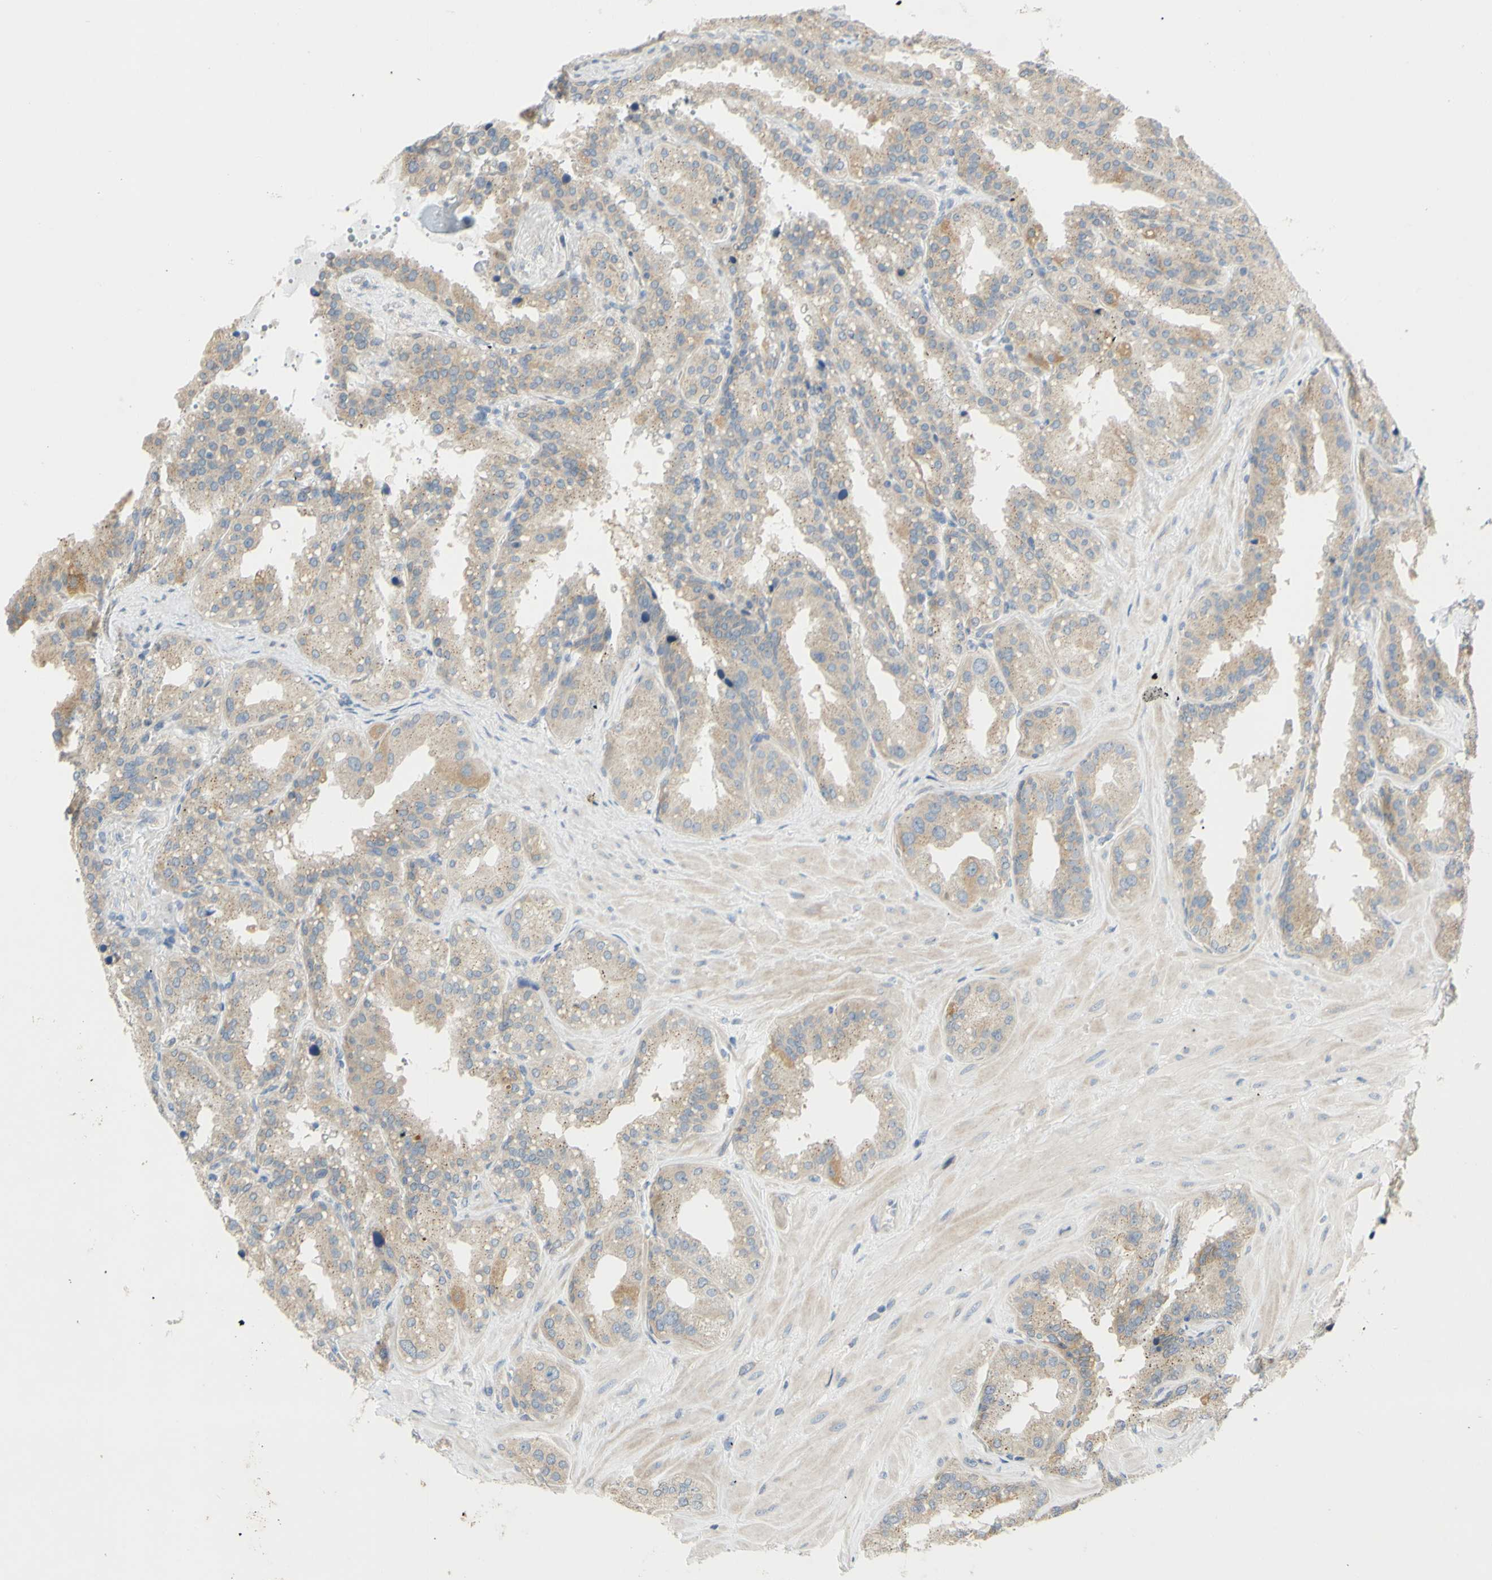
{"staining": {"intensity": "weak", "quantity": ">75%", "location": "cytoplasmic/membranous"}, "tissue": "seminal vesicle", "cell_type": "Glandular cells", "image_type": "normal", "snomed": [{"axis": "morphology", "description": "Normal tissue, NOS"}, {"axis": "topography", "description": "Prostate"}, {"axis": "topography", "description": "Seminal veicle"}], "caption": "This histopathology image displays IHC staining of normal human seminal vesicle, with low weak cytoplasmic/membranous staining in about >75% of glandular cells.", "gene": "CCNB2", "patient": {"sex": "male", "age": 51}}